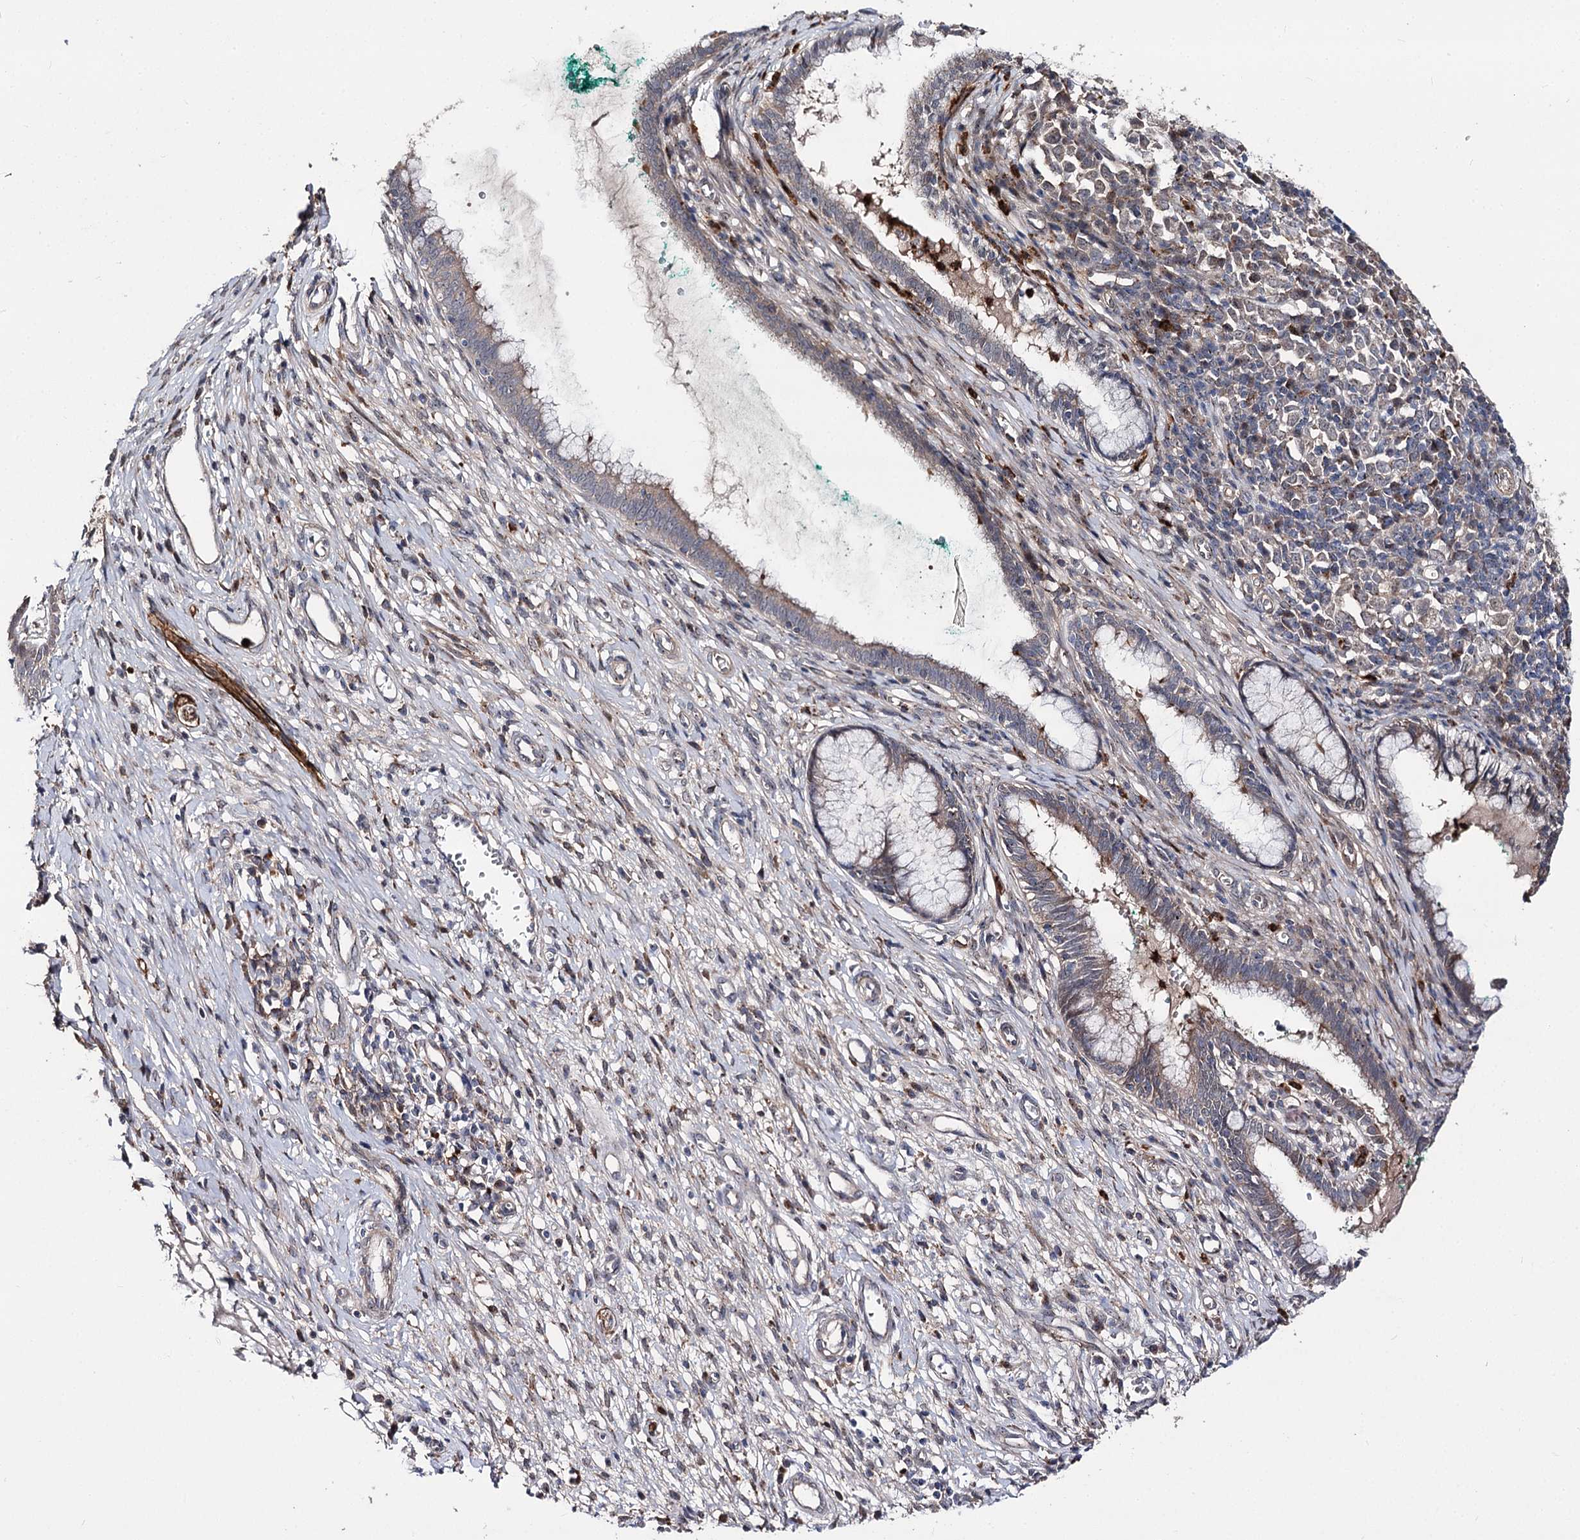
{"staining": {"intensity": "weak", "quantity": "25%-75%", "location": "cytoplasmic/membranous"}, "tissue": "cervix", "cell_type": "Glandular cells", "image_type": "normal", "snomed": [{"axis": "morphology", "description": "Normal tissue, NOS"}, {"axis": "morphology", "description": "Adenocarcinoma, NOS"}, {"axis": "topography", "description": "Cervix"}], "caption": "Glandular cells demonstrate low levels of weak cytoplasmic/membranous expression in about 25%-75% of cells in benign human cervix. The staining is performed using DAB brown chromogen to label protein expression. The nuclei are counter-stained blue using hematoxylin.", "gene": "MINDY3", "patient": {"sex": "female", "age": 29}}